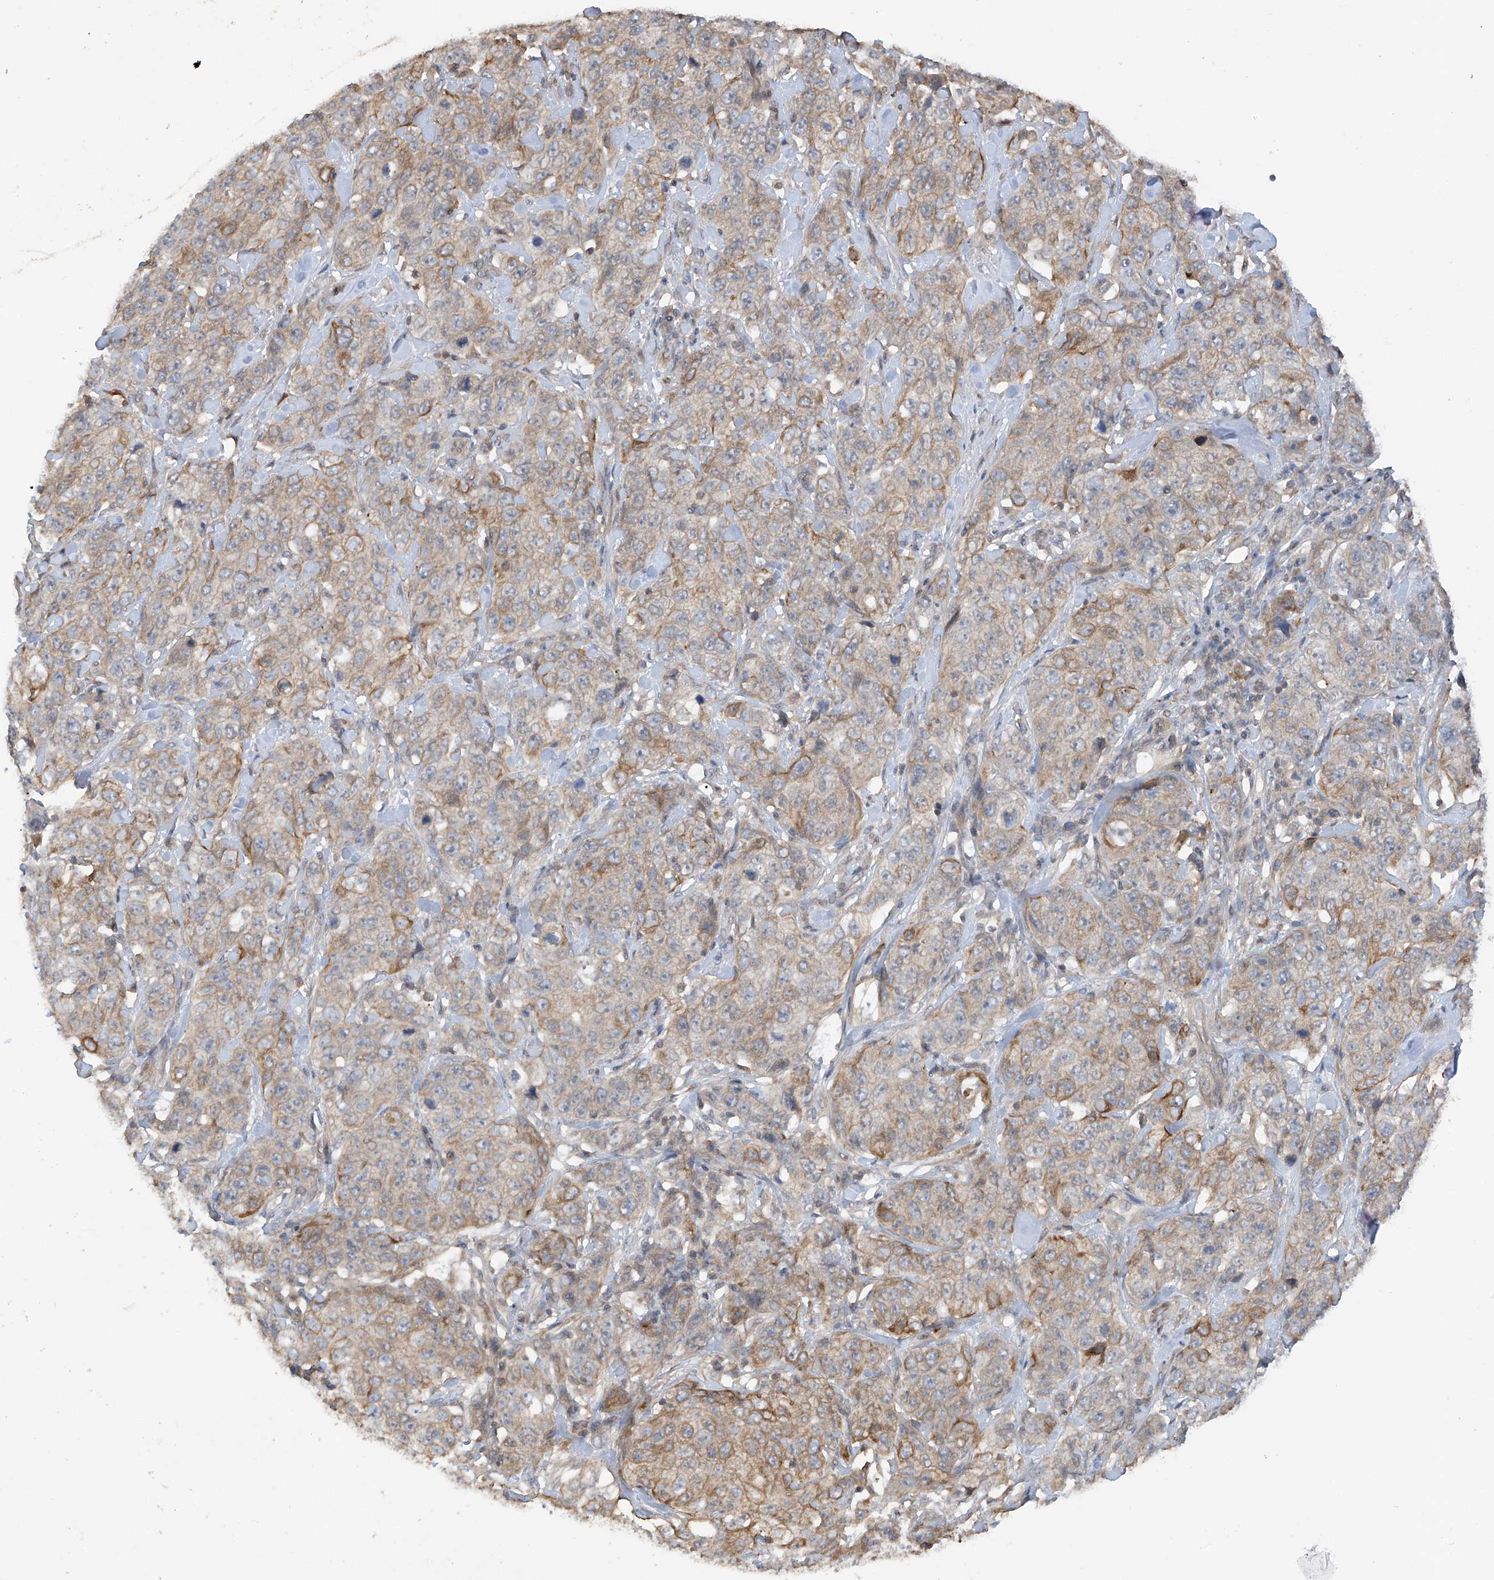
{"staining": {"intensity": "moderate", "quantity": "25%-75%", "location": "cytoplasmic/membranous"}, "tissue": "stomach cancer", "cell_type": "Tumor cells", "image_type": "cancer", "snomed": [{"axis": "morphology", "description": "Adenocarcinoma, NOS"}, {"axis": "topography", "description": "Stomach"}], "caption": "Immunohistochemistry (DAB) staining of human adenocarcinoma (stomach) demonstrates moderate cytoplasmic/membranous protein positivity in approximately 25%-75% of tumor cells.", "gene": "RPAIN", "patient": {"sex": "male", "age": 48}}